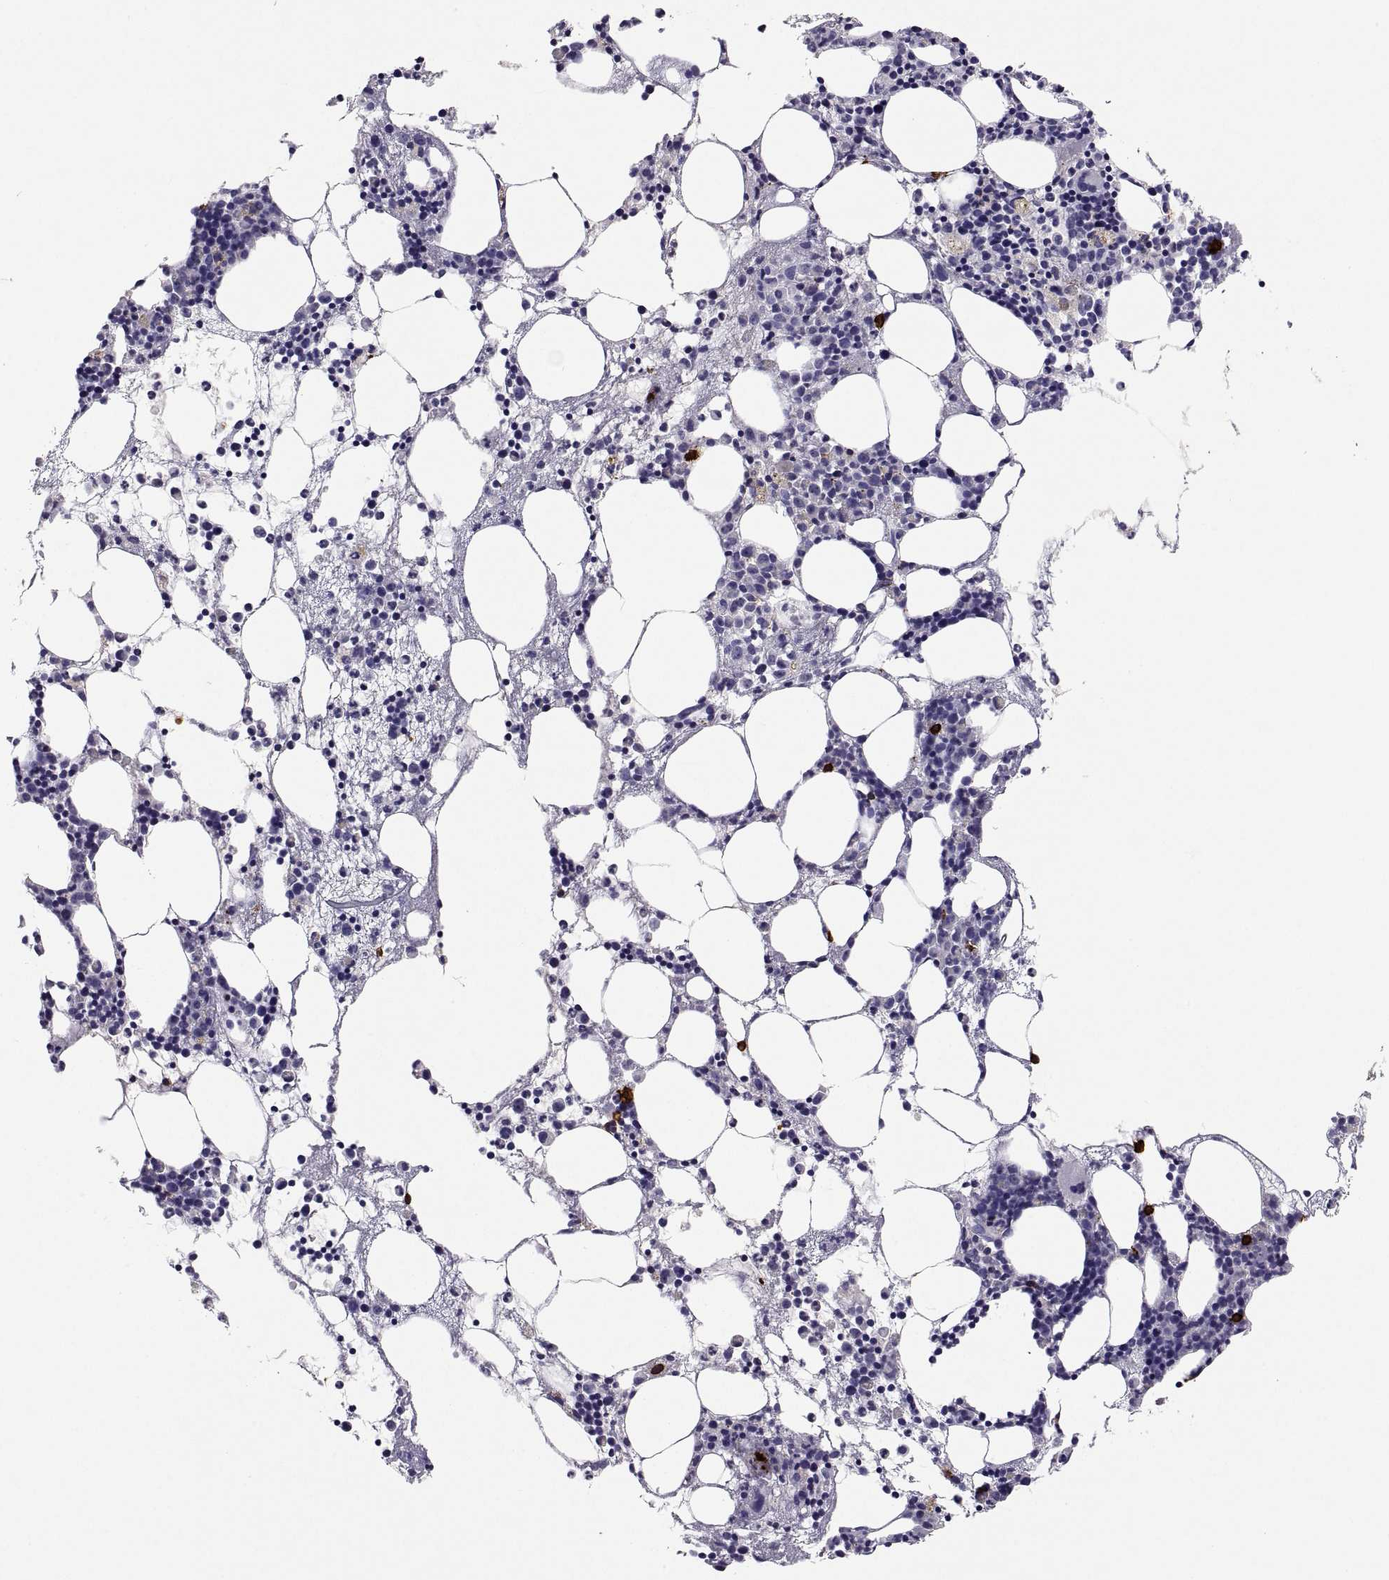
{"staining": {"intensity": "strong", "quantity": "<25%", "location": "cytoplasmic/membranous"}, "tissue": "bone marrow", "cell_type": "Hematopoietic cells", "image_type": "normal", "snomed": [{"axis": "morphology", "description": "Normal tissue, NOS"}, {"axis": "topography", "description": "Bone marrow"}], "caption": "Benign bone marrow reveals strong cytoplasmic/membranous staining in approximately <25% of hematopoietic cells The protein is shown in brown color, while the nuclei are stained blue..", "gene": "MS4A1", "patient": {"sex": "male", "age": 54}}